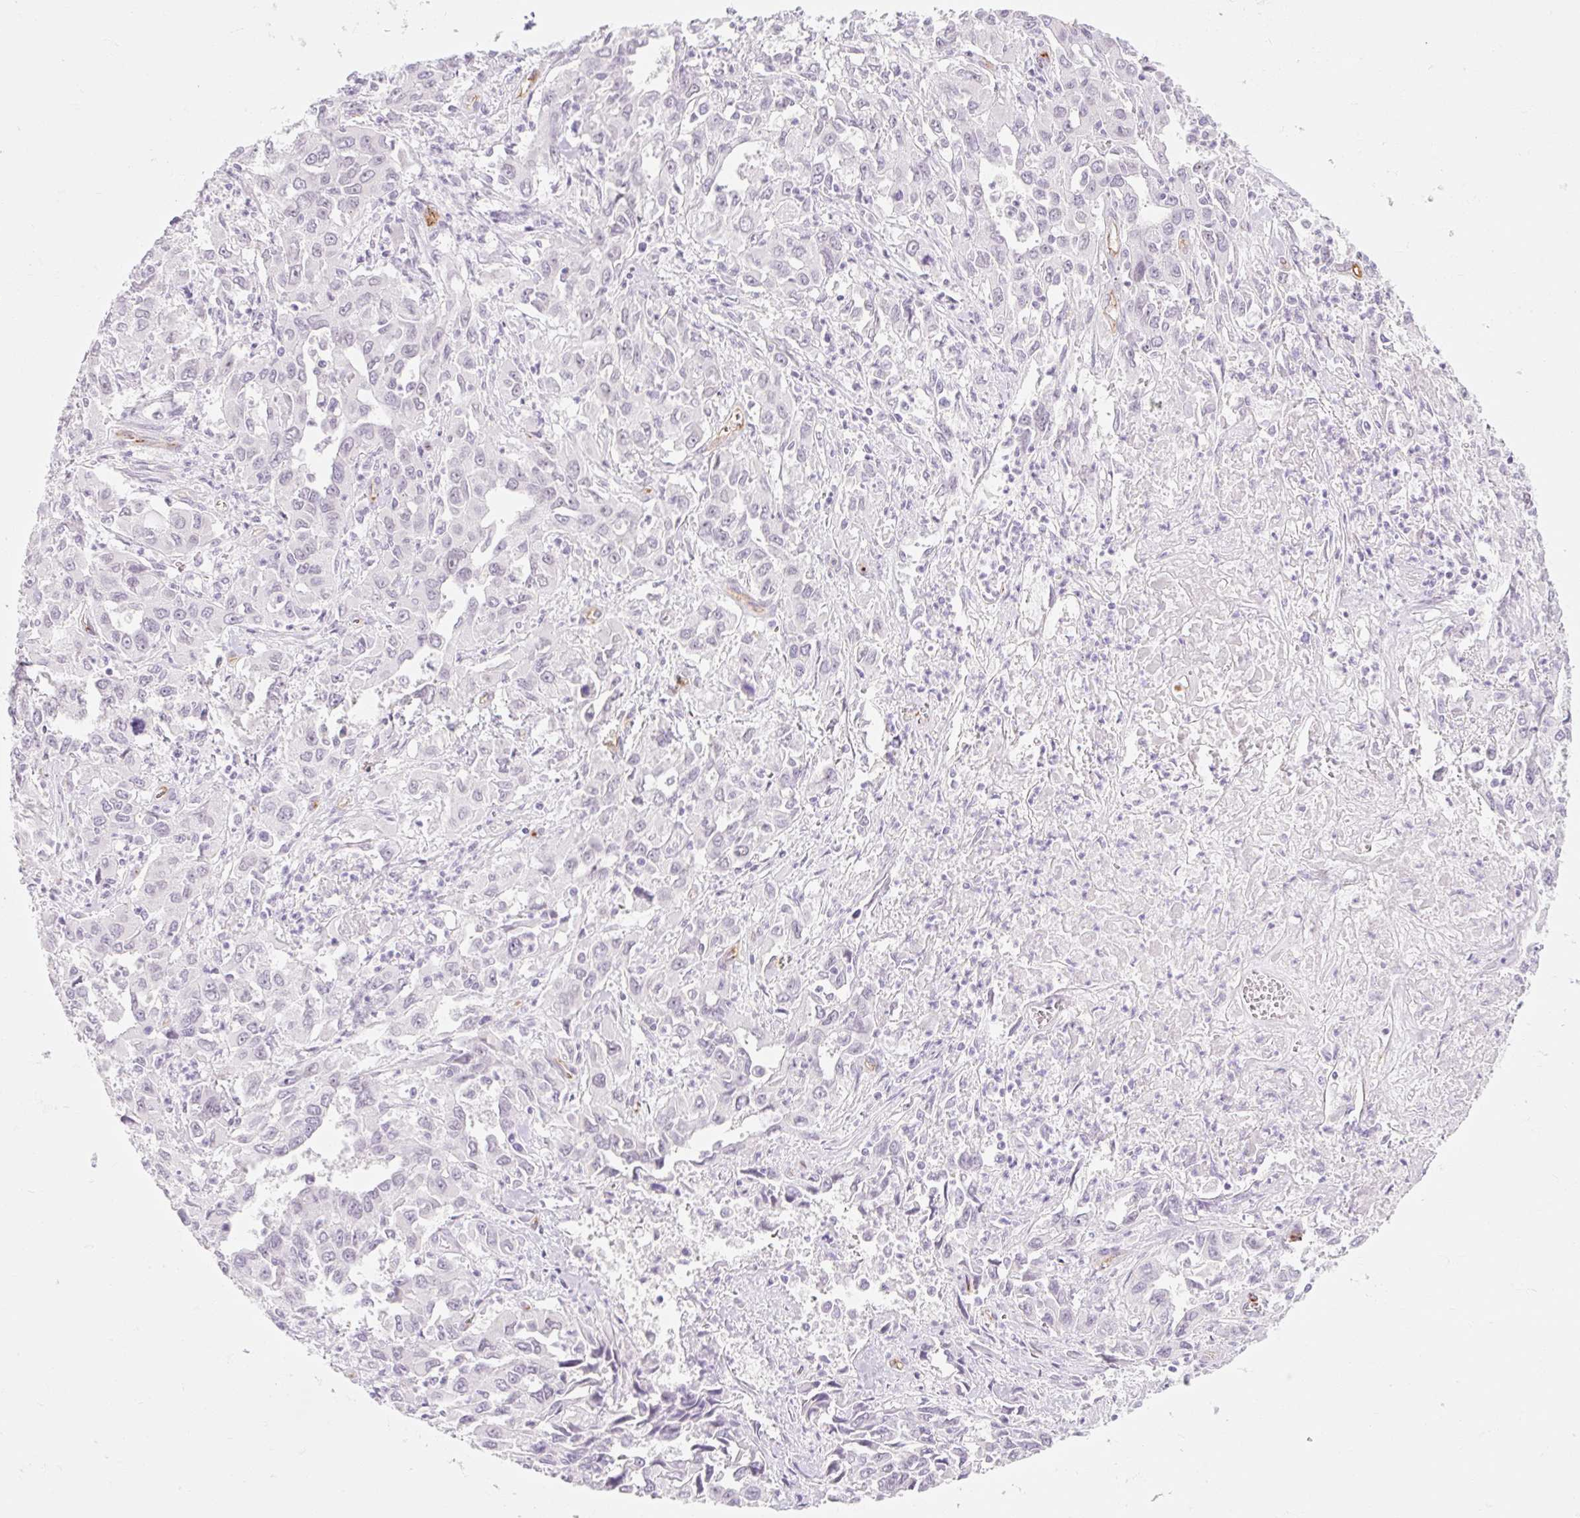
{"staining": {"intensity": "negative", "quantity": "none", "location": "none"}, "tissue": "liver cancer", "cell_type": "Tumor cells", "image_type": "cancer", "snomed": [{"axis": "morphology", "description": "Carcinoma, Hepatocellular, NOS"}, {"axis": "topography", "description": "Liver"}], "caption": "Tumor cells show no significant protein expression in hepatocellular carcinoma (liver). The staining was performed using DAB (3,3'-diaminobenzidine) to visualize the protein expression in brown, while the nuclei were stained in blue with hematoxylin (Magnification: 20x).", "gene": "TAF1L", "patient": {"sex": "male", "age": 63}}